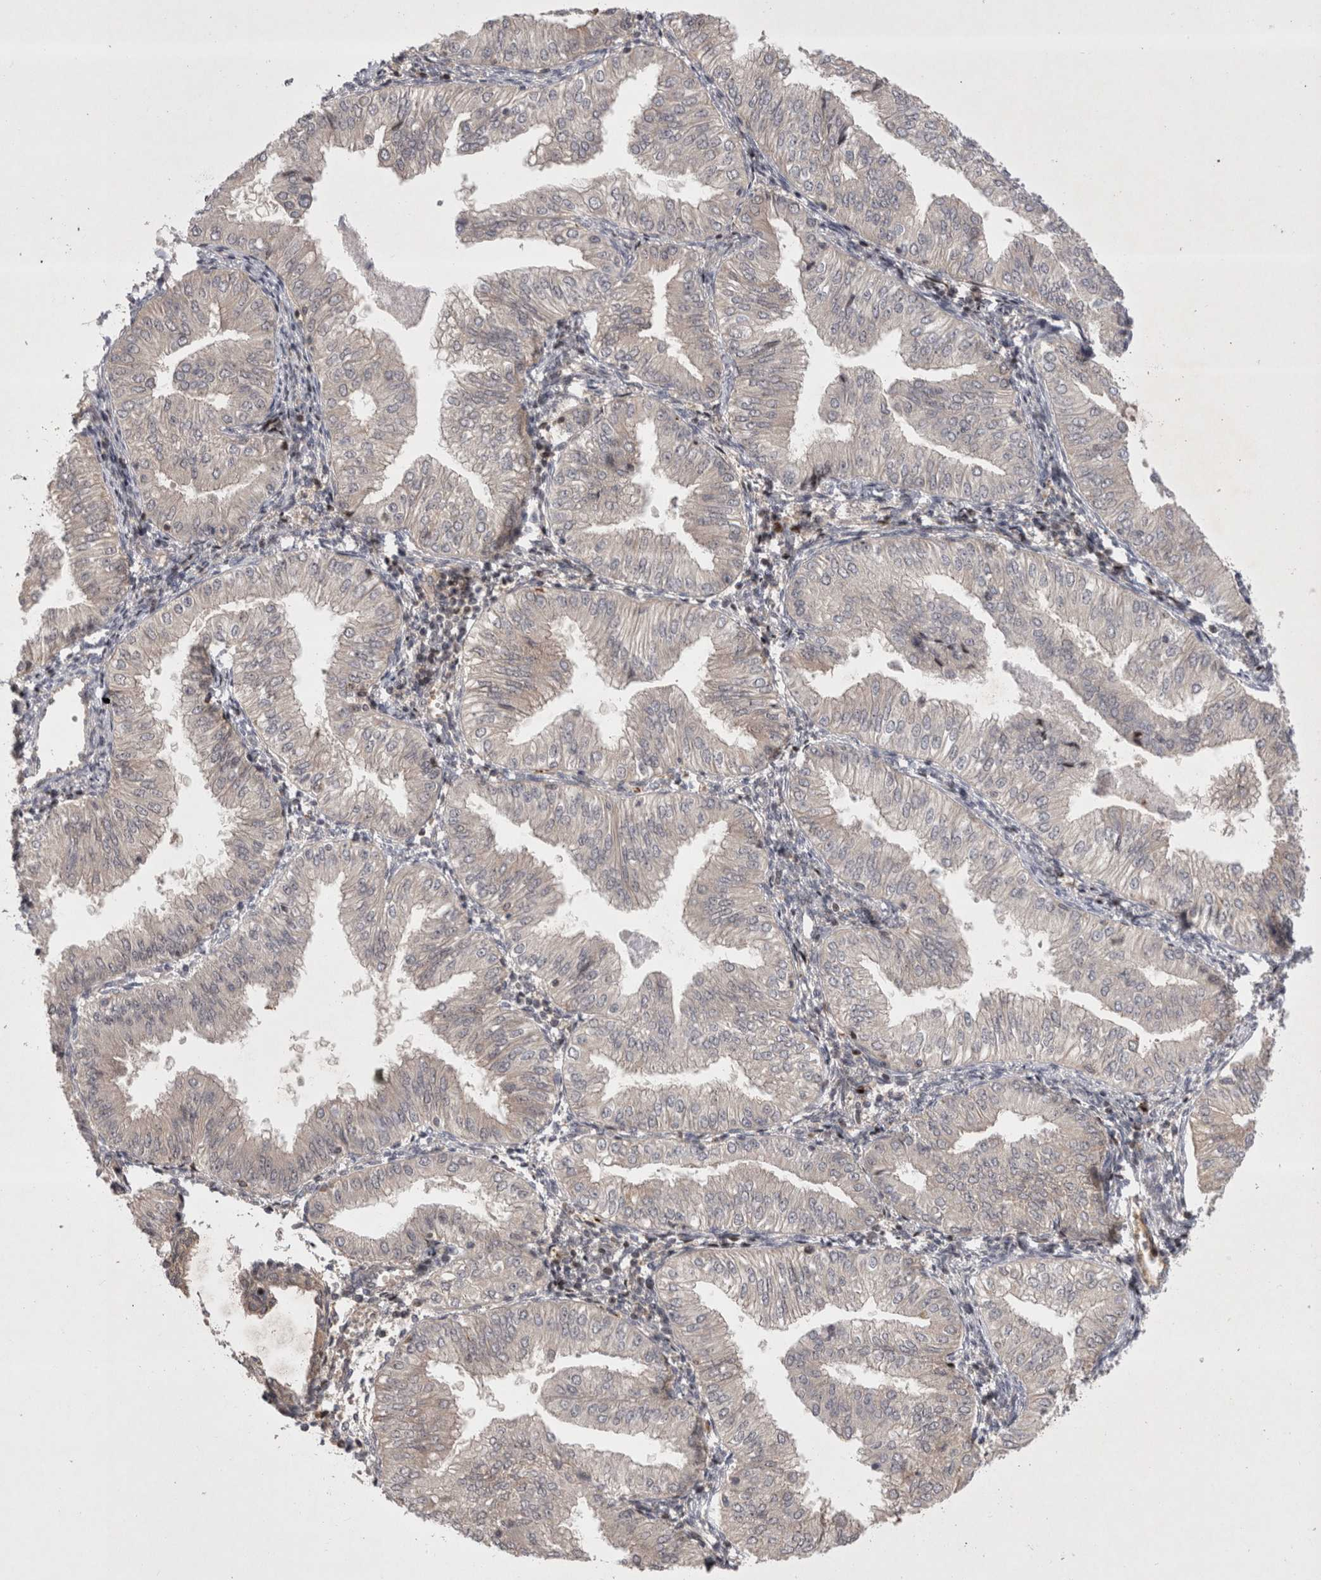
{"staining": {"intensity": "negative", "quantity": "none", "location": "none"}, "tissue": "endometrial cancer", "cell_type": "Tumor cells", "image_type": "cancer", "snomed": [{"axis": "morphology", "description": "Normal tissue, NOS"}, {"axis": "morphology", "description": "Adenocarcinoma, NOS"}, {"axis": "topography", "description": "Endometrium"}], "caption": "Immunohistochemical staining of human adenocarcinoma (endometrial) reveals no significant positivity in tumor cells.", "gene": "PLEKHM1", "patient": {"sex": "female", "age": 53}}